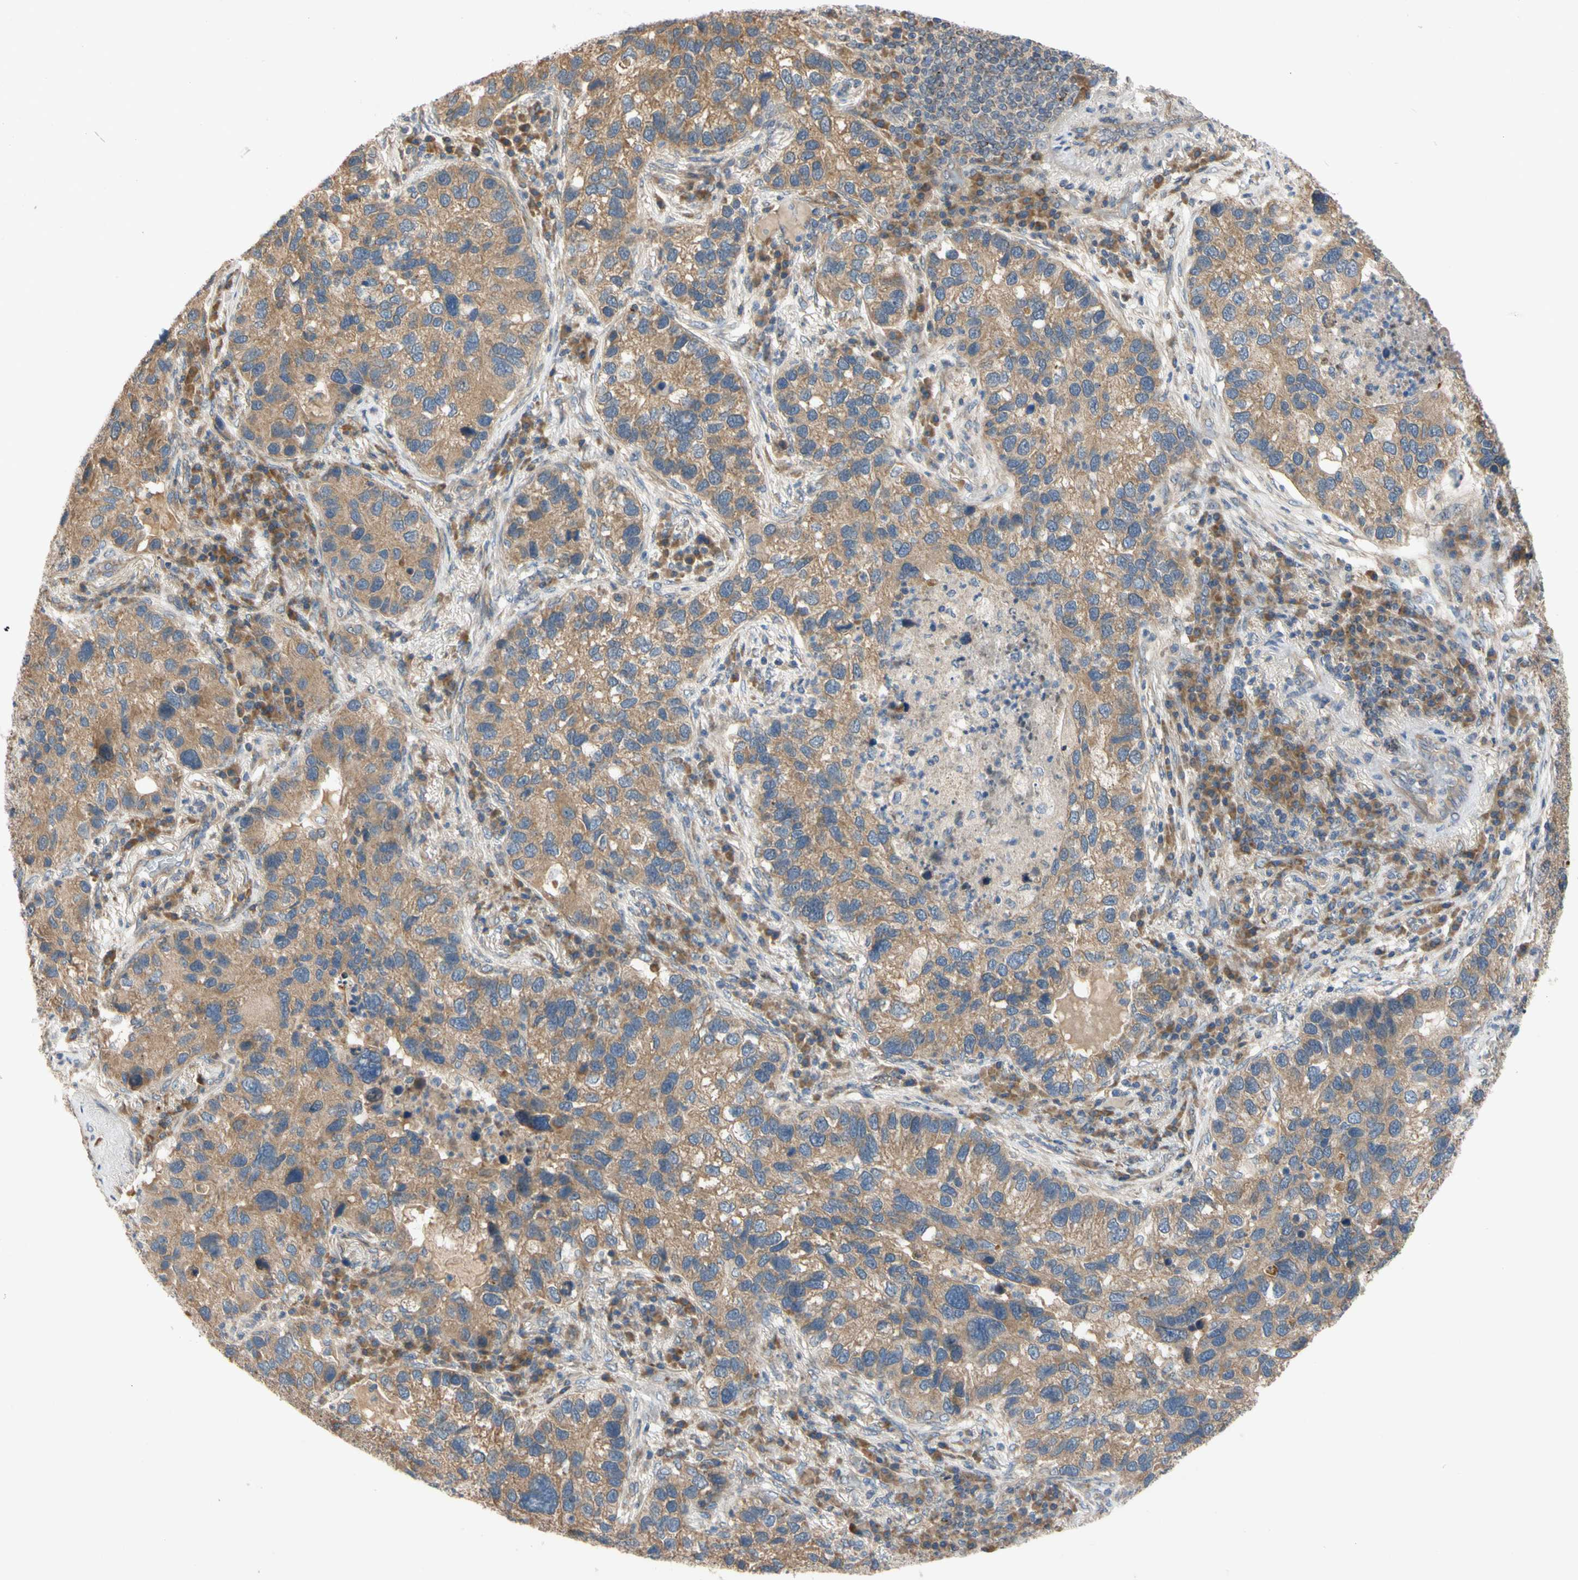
{"staining": {"intensity": "moderate", "quantity": ">75%", "location": "cytoplasmic/membranous"}, "tissue": "lung cancer", "cell_type": "Tumor cells", "image_type": "cancer", "snomed": [{"axis": "morphology", "description": "Normal tissue, NOS"}, {"axis": "morphology", "description": "Adenocarcinoma, NOS"}, {"axis": "topography", "description": "Bronchus"}, {"axis": "topography", "description": "Lung"}], "caption": "Brown immunohistochemical staining in adenocarcinoma (lung) exhibits moderate cytoplasmic/membranous positivity in approximately >75% of tumor cells.", "gene": "MBTPS2", "patient": {"sex": "male", "age": 54}}